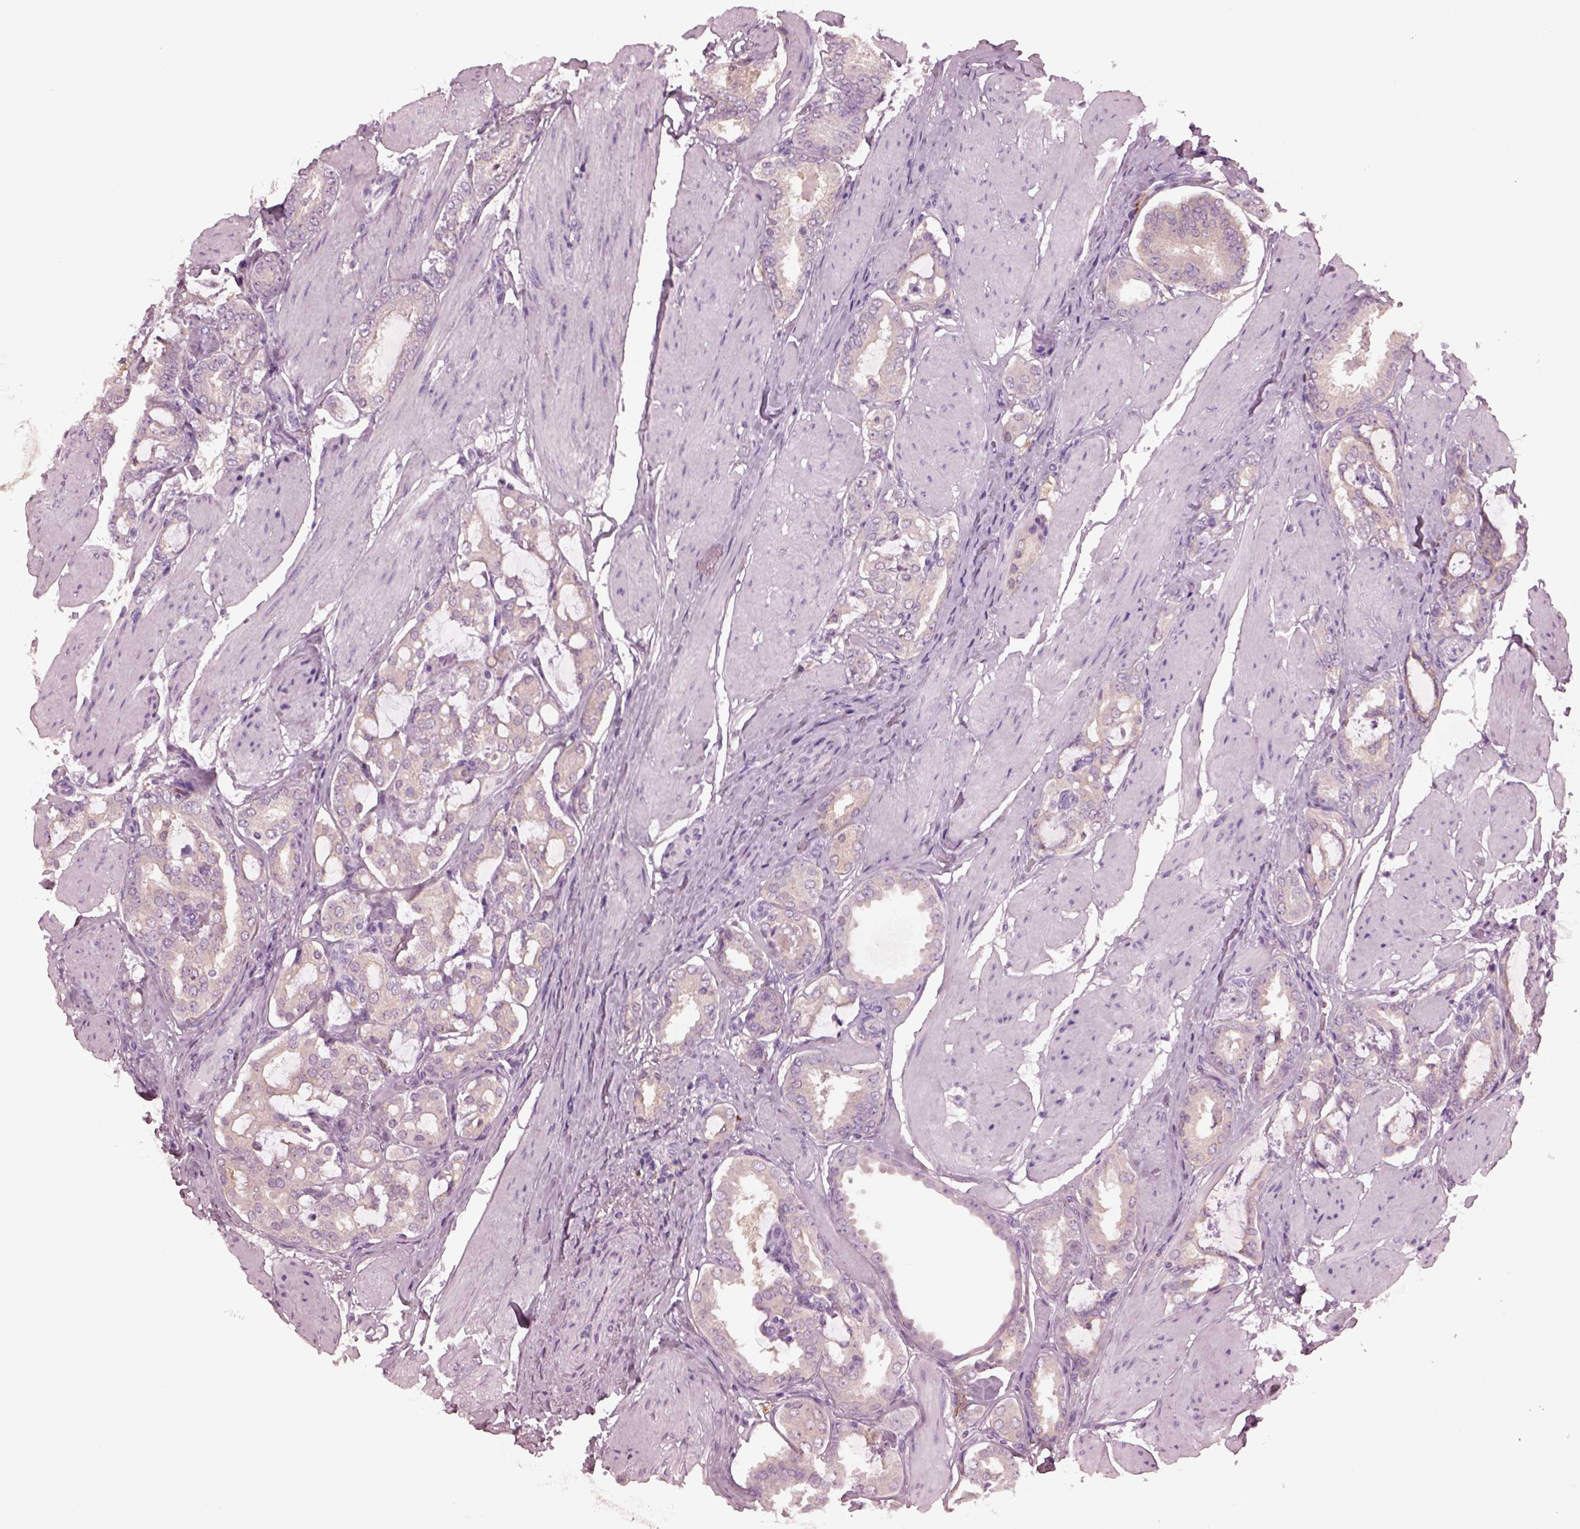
{"staining": {"intensity": "negative", "quantity": "none", "location": "none"}, "tissue": "prostate cancer", "cell_type": "Tumor cells", "image_type": "cancer", "snomed": [{"axis": "morphology", "description": "Adenocarcinoma, High grade"}, {"axis": "topography", "description": "Prostate"}], "caption": "There is no significant positivity in tumor cells of prostate high-grade adenocarcinoma.", "gene": "SHTN1", "patient": {"sex": "male", "age": 63}}